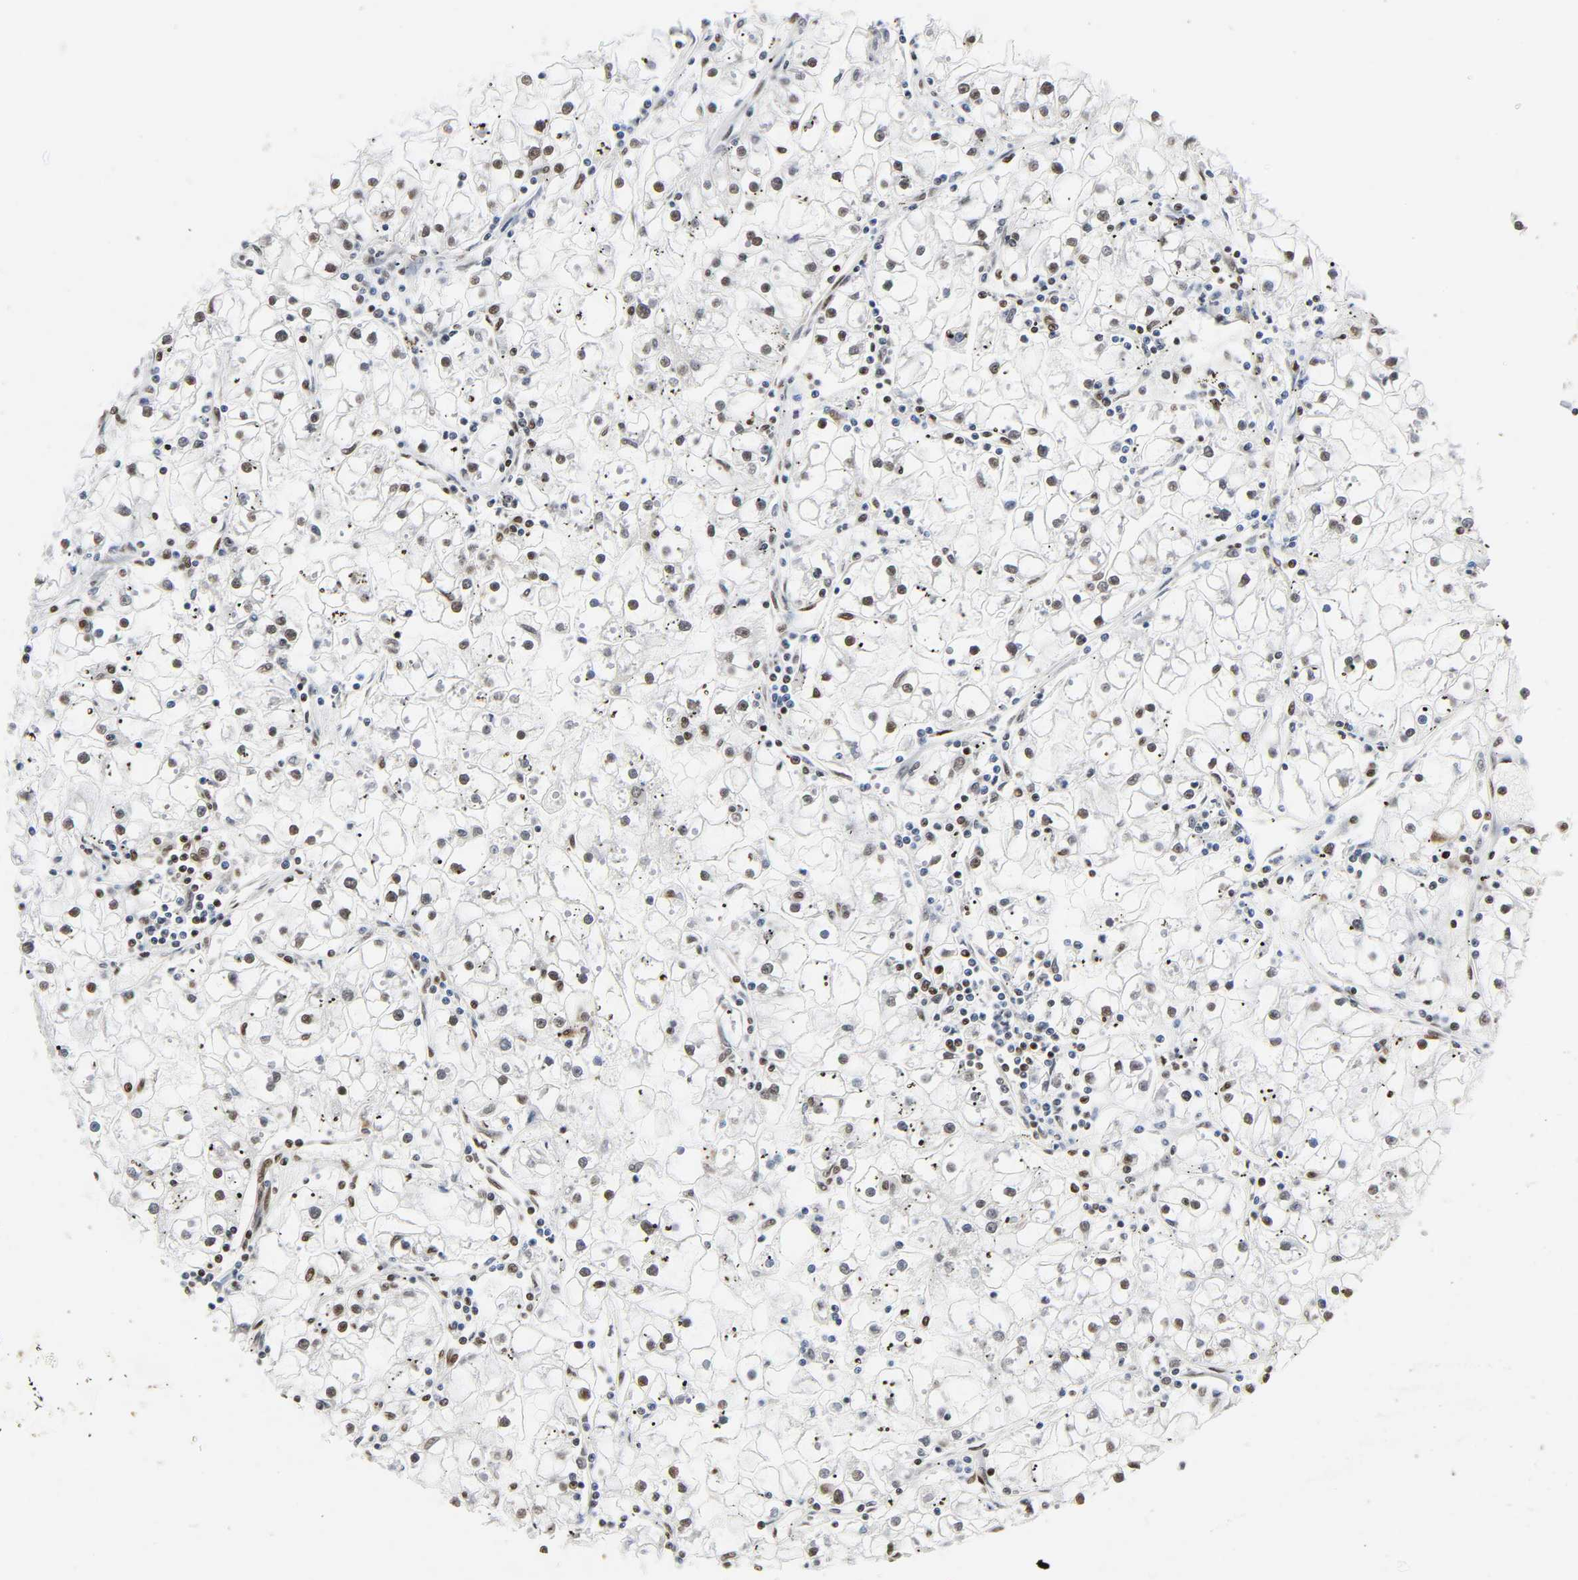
{"staining": {"intensity": "moderate", "quantity": "25%-75%", "location": "nuclear"}, "tissue": "renal cancer", "cell_type": "Tumor cells", "image_type": "cancer", "snomed": [{"axis": "morphology", "description": "Adenocarcinoma, NOS"}, {"axis": "topography", "description": "Kidney"}], "caption": "Adenocarcinoma (renal) stained with IHC reveals moderate nuclear positivity in about 25%-75% of tumor cells.", "gene": "HNRNPC", "patient": {"sex": "male", "age": 56}}